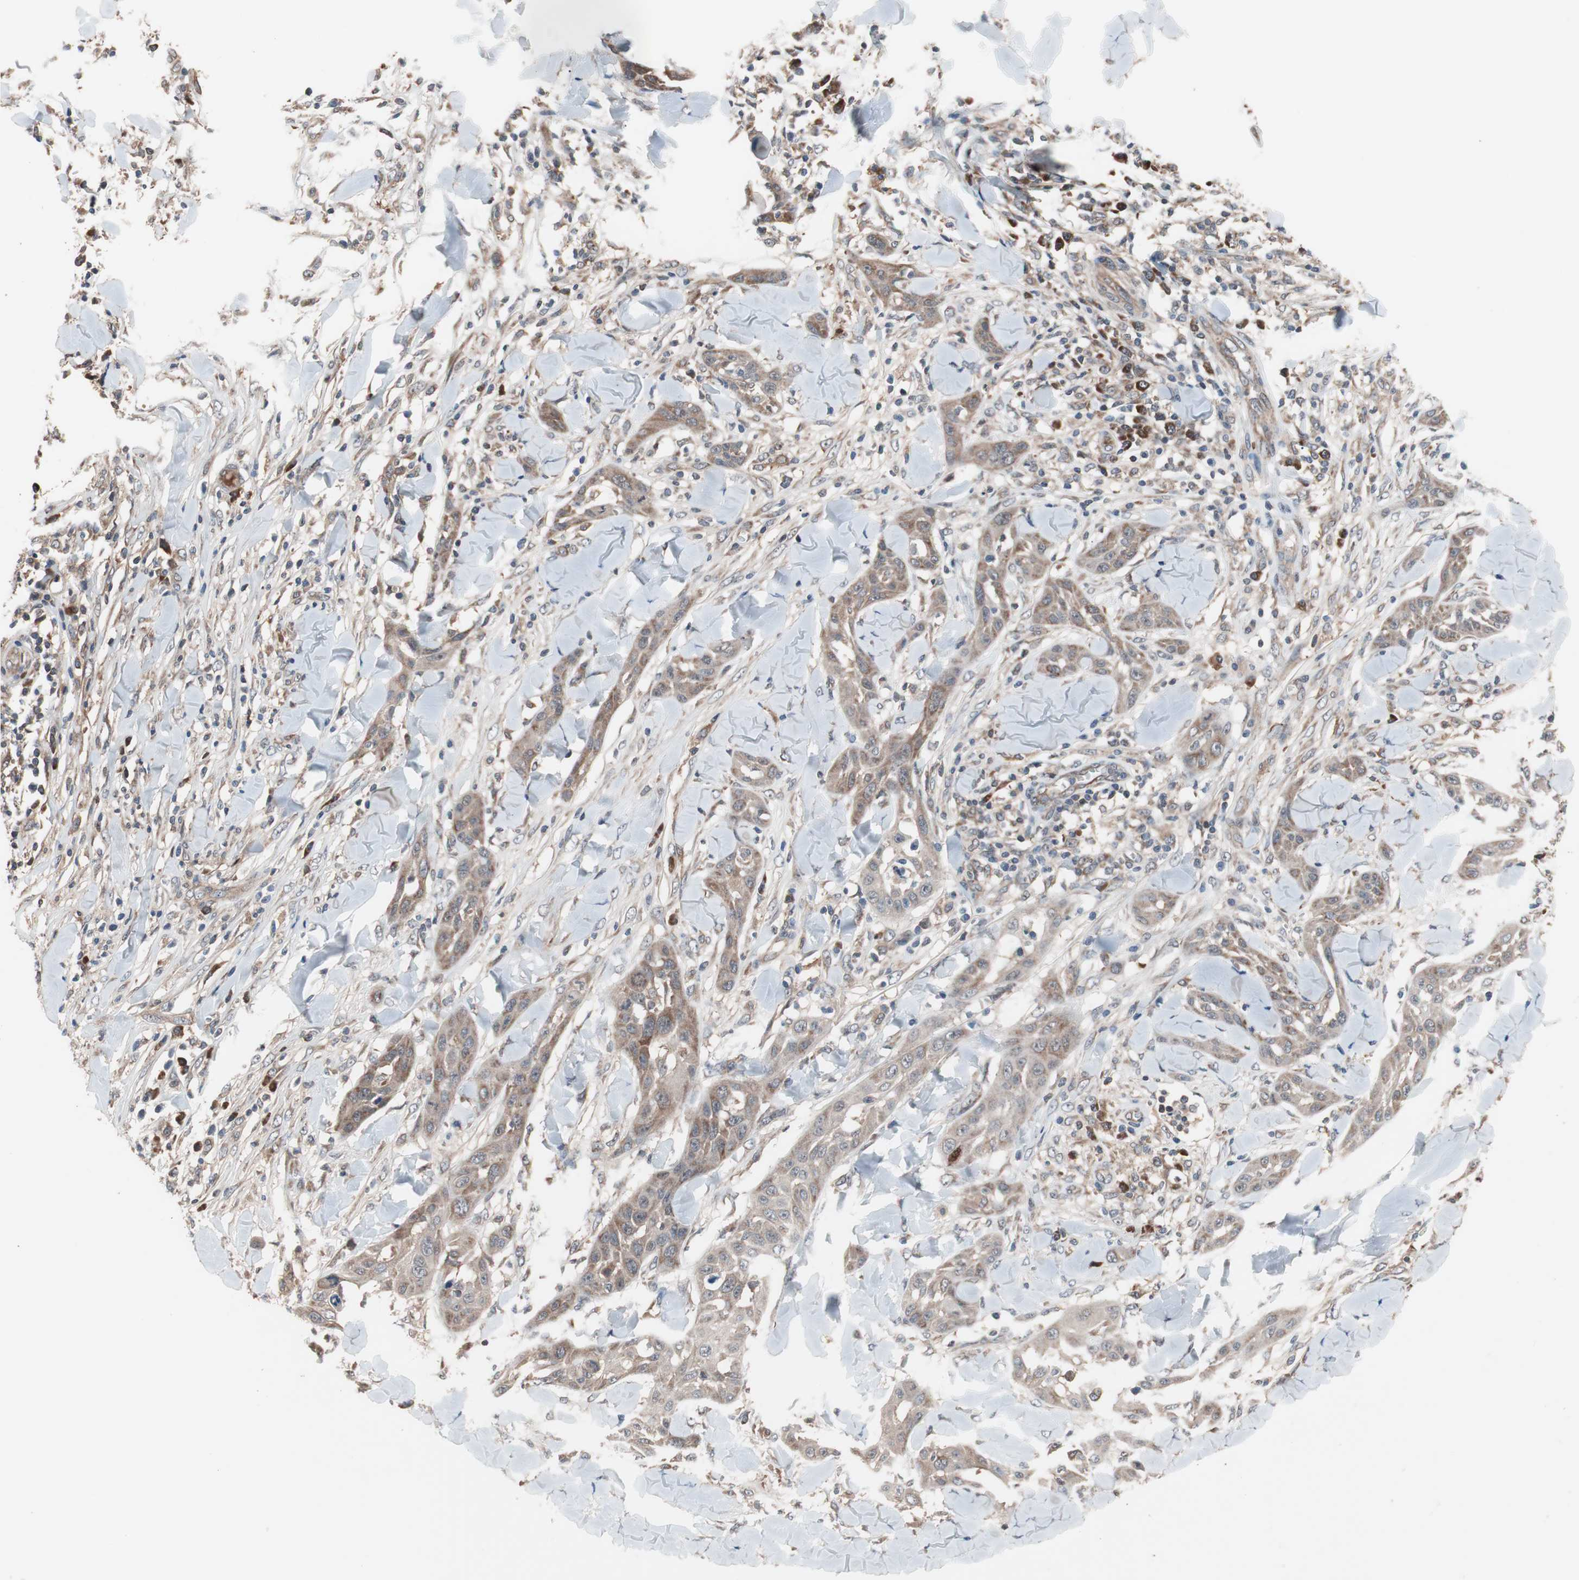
{"staining": {"intensity": "moderate", "quantity": ">75%", "location": "cytoplasmic/membranous"}, "tissue": "skin cancer", "cell_type": "Tumor cells", "image_type": "cancer", "snomed": [{"axis": "morphology", "description": "Squamous cell carcinoma, NOS"}, {"axis": "topography", "description": "Skin"}], "caption": "High-magnification brightfield microscopy of squamous cell carcinoma (skin) stained with DAB (3,3'-diaminobenzidine) (brown) and counterstained with hematoxylin (blue). tumor cells exhibit moderate cytoplasmic/membranous staining is present in approximately>75% of cells. The staining was performed using DAB to visualize the protein expression in brown, while the nuclei were stained in blue with hematoxylin (Magnification: 20x).", "gene": "HMBS", "patient": {"sex": "male", "age": 24}}